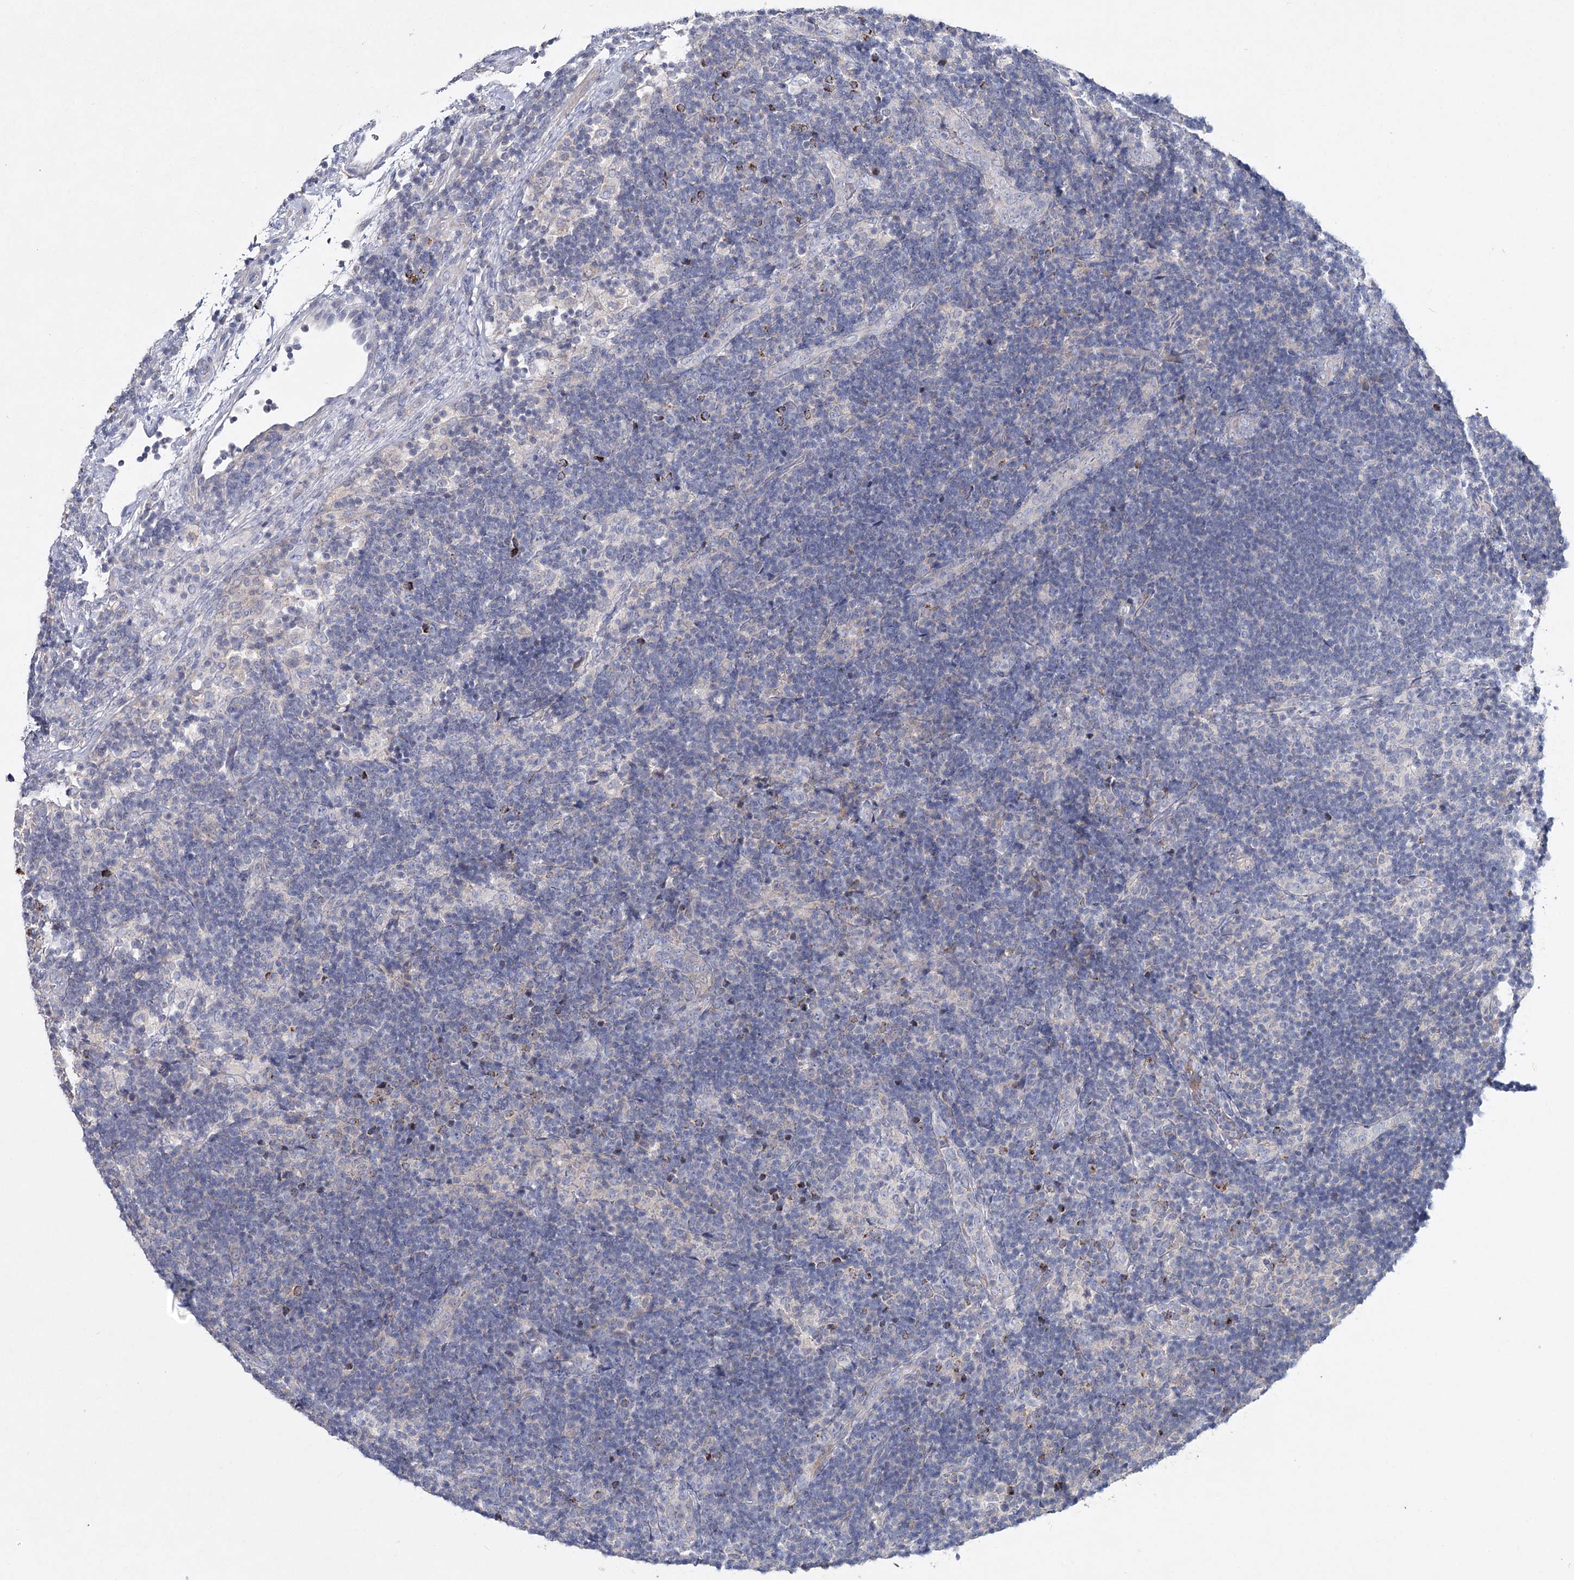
{"staining": {"intensity": "negative", "quantity": "none", "location": "none"}, "tissue": "lymph node", "cell_type": "Germinal center cells", "image_type": "normal", "snomed": [{"axis": "morphology", "description": "Normal tissue, NOS"}, {"axis": "topography", "description": "Lymph node"}], "caption": "This is an immunohistochemistry histopathology image of benign human lymph node. There is no positivity in germinal center cells.", "gene": "MAP3K13", "patient": {"sex": "female", "age": 22}}